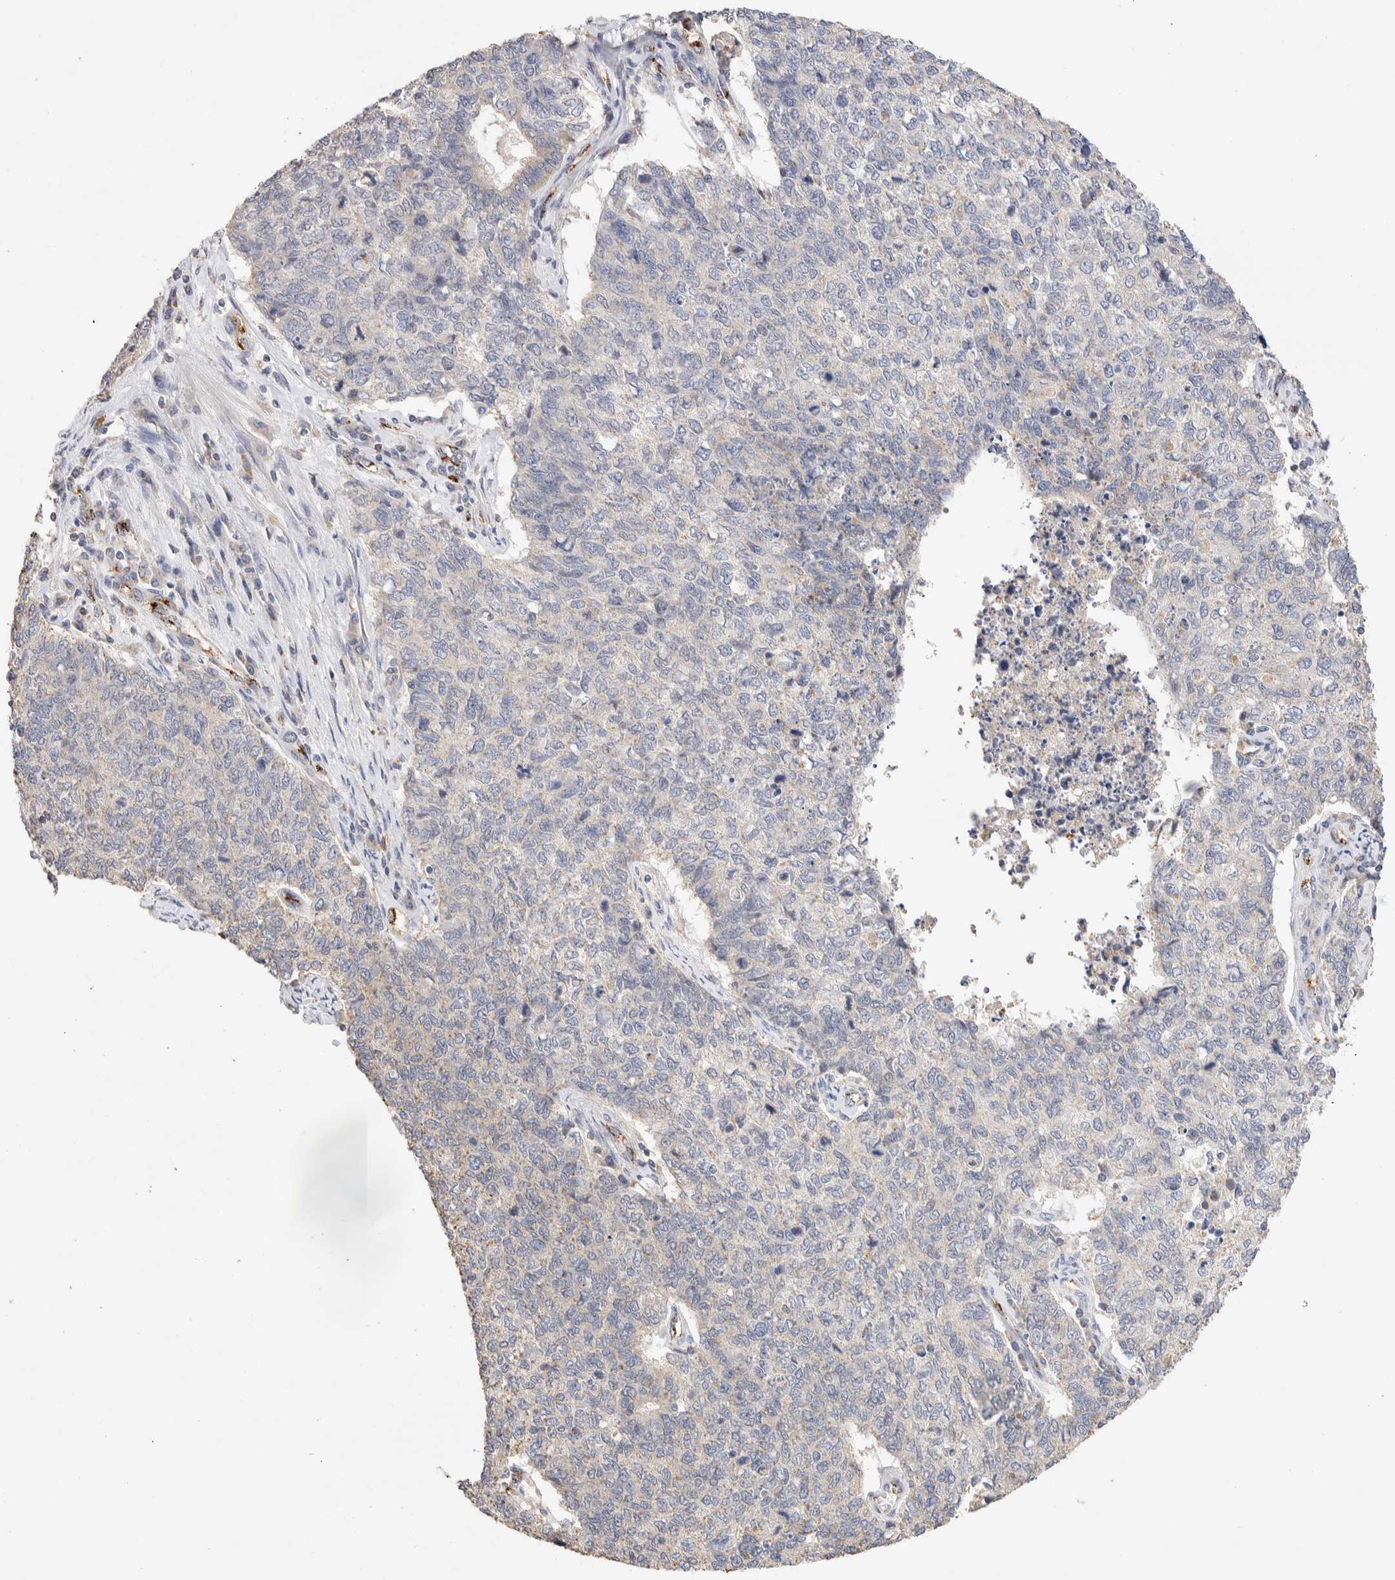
{"staining": {"intensity": "negative", "quantity": "none", "location": "none"}, "tissue": "cervical cancer", "cell_type": "Tumor cells", "image_type": "cancer", "snomed": [{"axis": "morphology", "description": "Squamous cell carcinoma, NOS"}, {"axis": "topography", "description": "Cervix"}], "caption": "Tumor cells are negative for protein expression in human squamous cell carcinoma (cervical).", "gene": "NSMAF", "patient": {"sex": "female", "age": 63}}